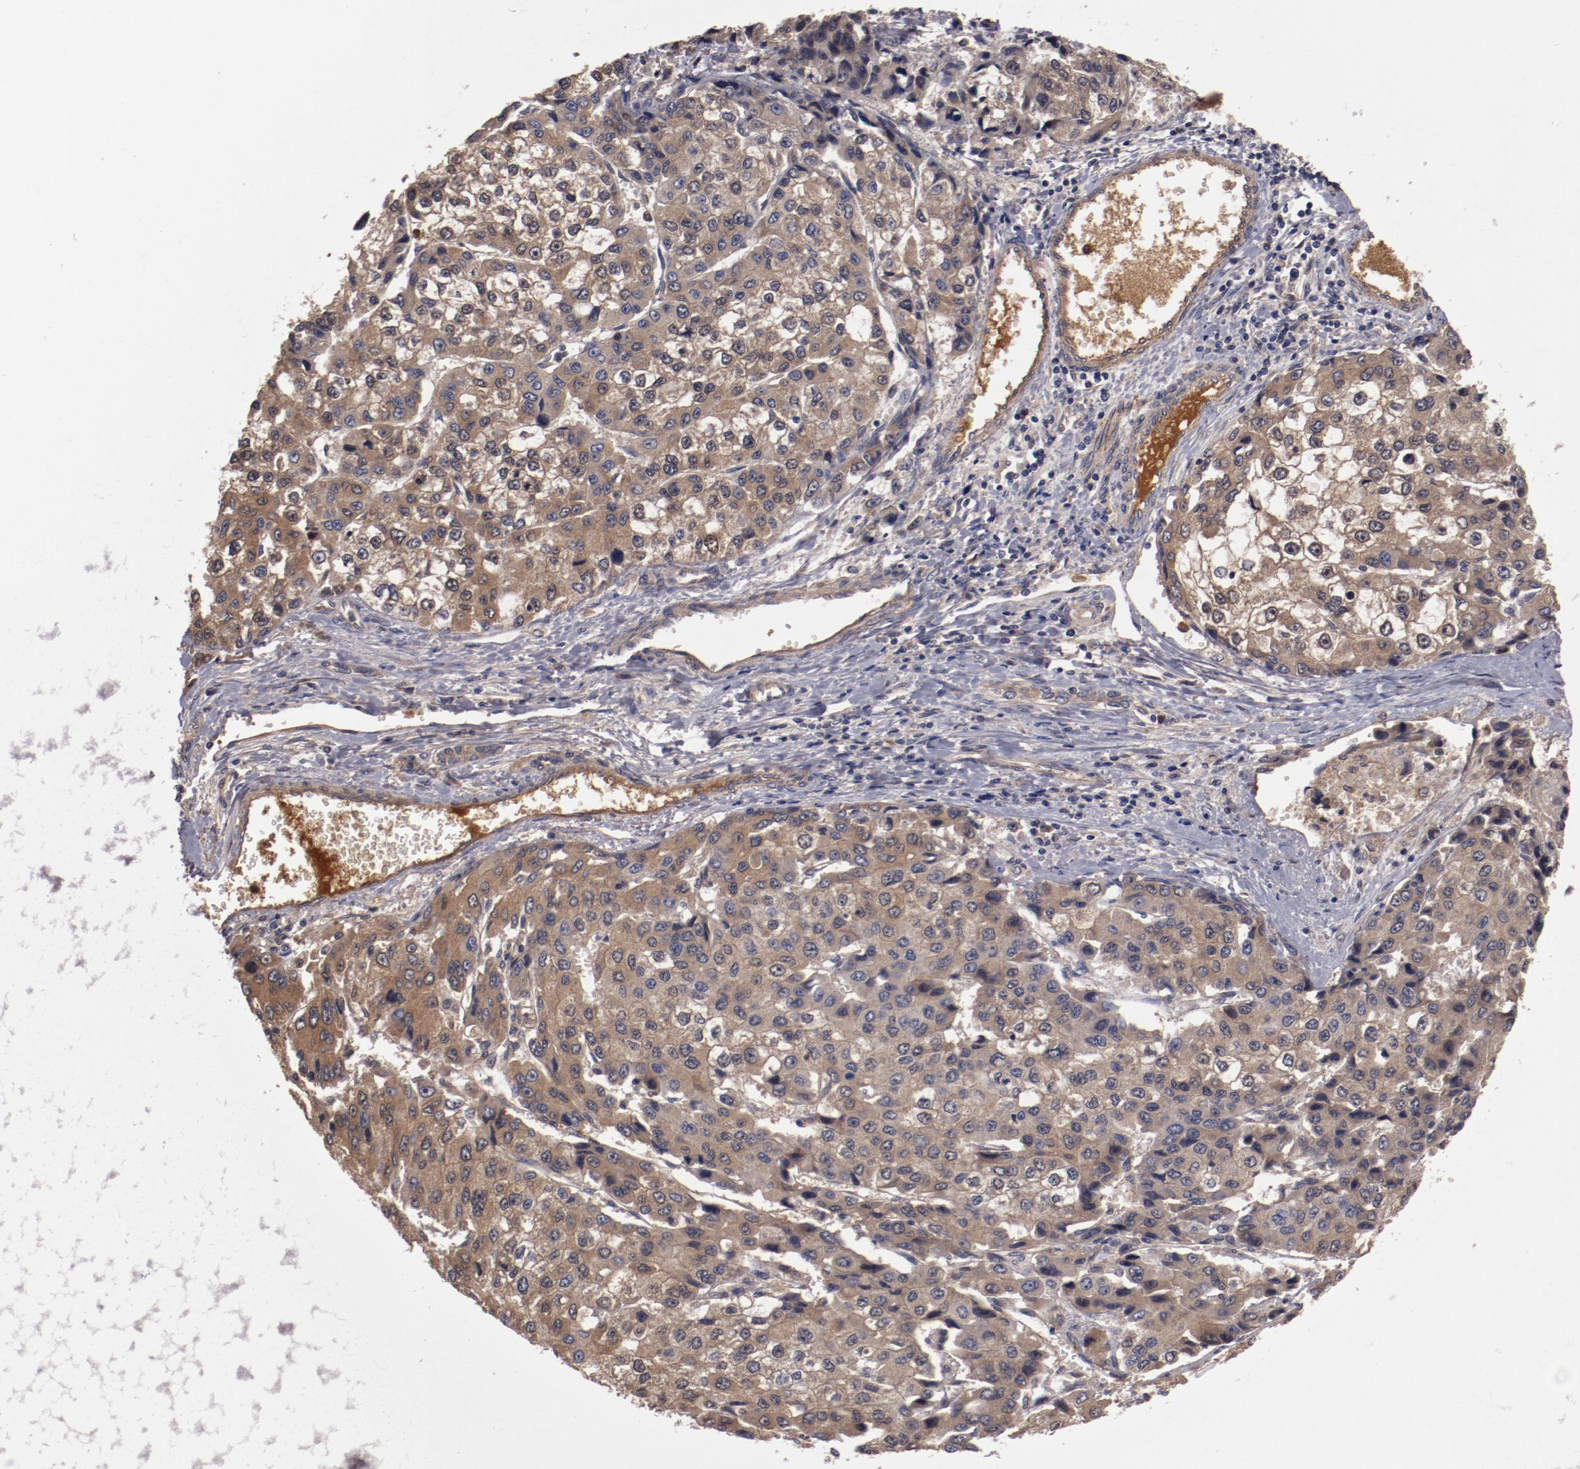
{"staining": {"intensity": "weak", "quantity": ">75%", "location": "cytoplasmic/membranous"}, "tissue": "liver cancer", "cell_type": "Tumor cells", "image_type": "cancer", "snomed": [{"axis": "morphology", "description": "Carcinoma, Hepatocellular, NOS"}, {"axis": "topography", "description": "Liver"}], "caption": "A brown stain labels weak cytoplasmic/membranous expression of a protein in liver cancer tumor cells.", "gene": "SERPINA7", "patient": {"sex": "female", "age": 66}}